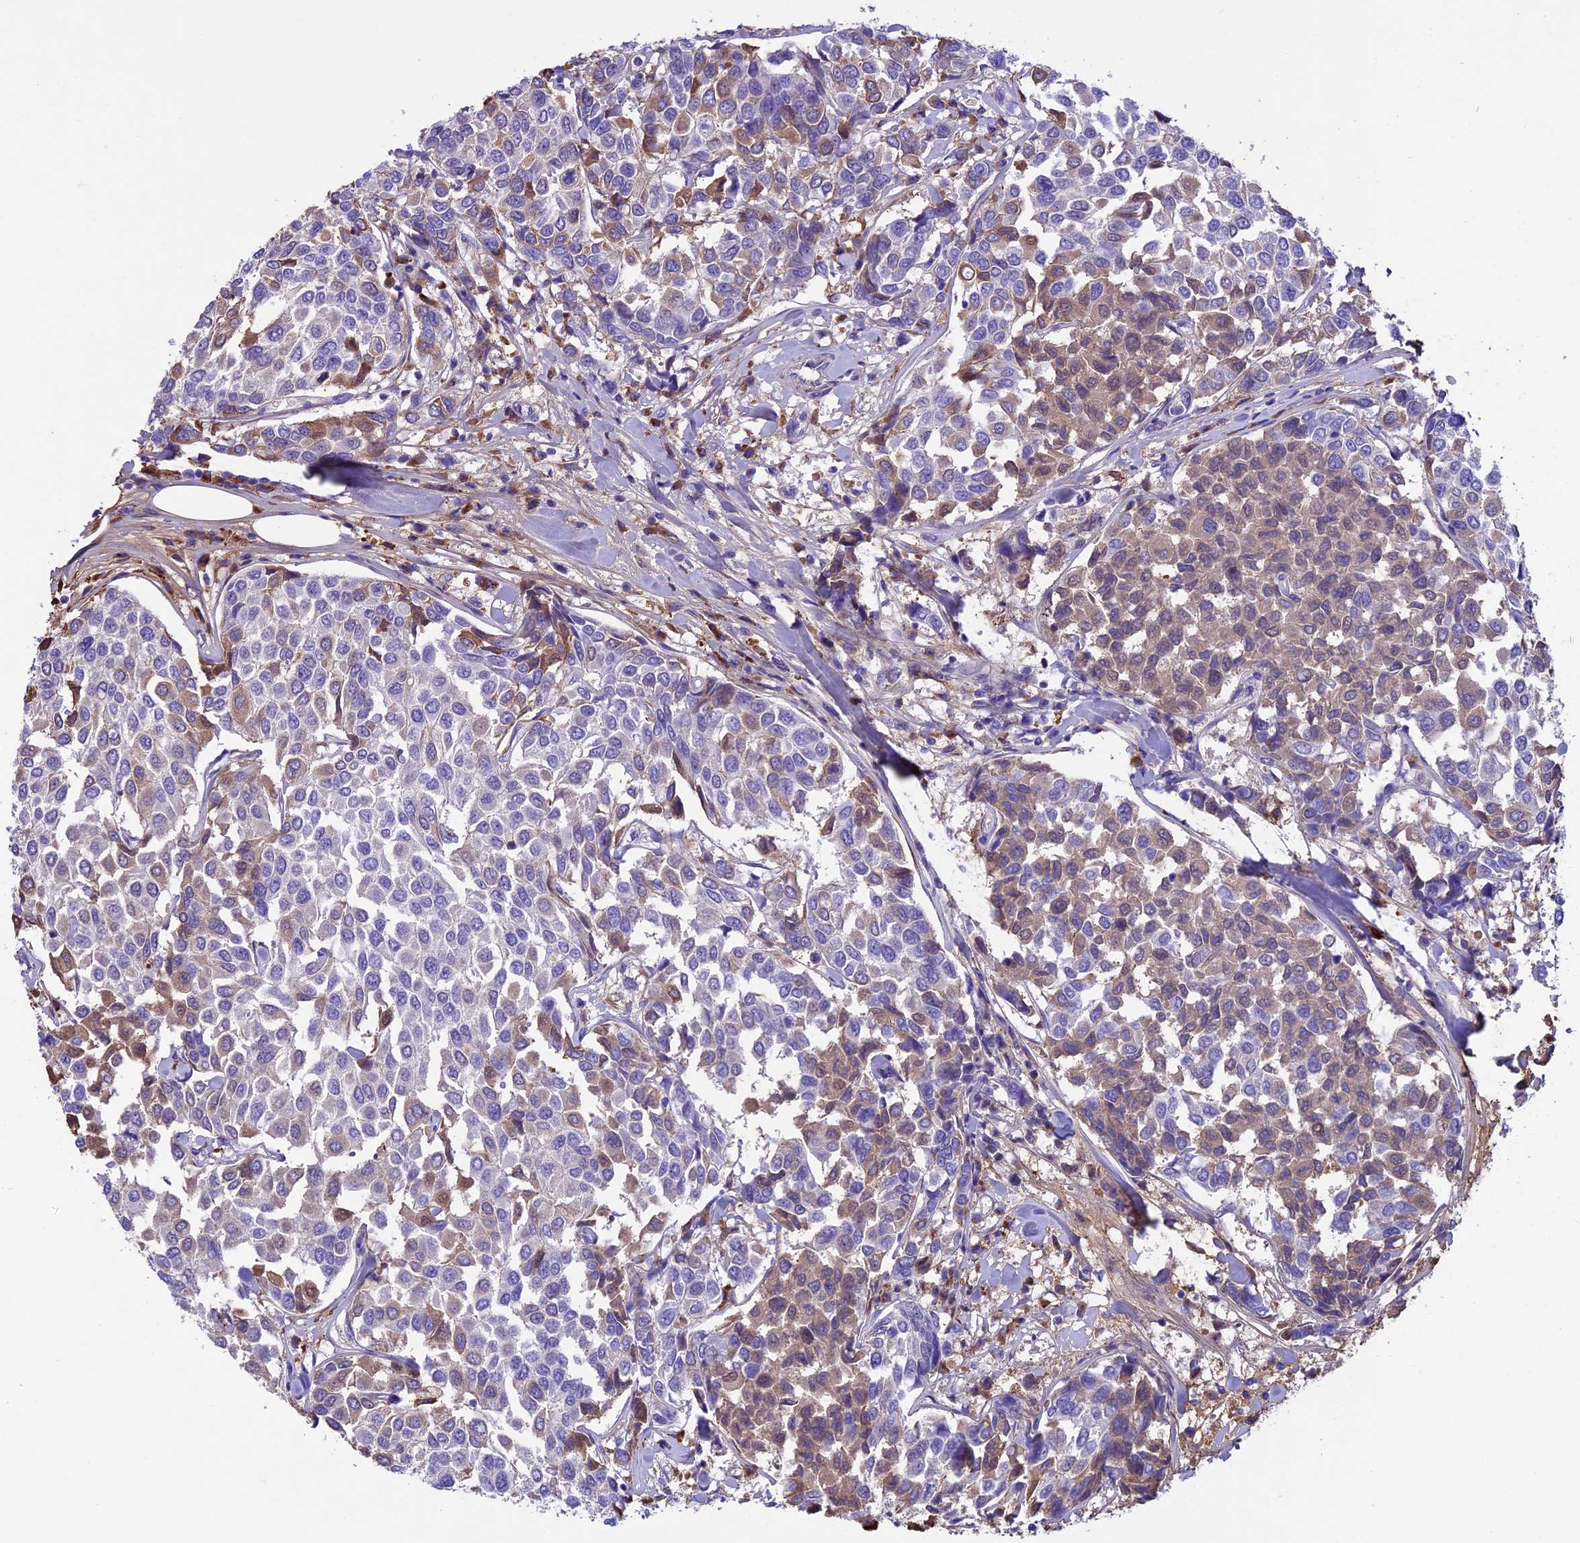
{"staining": {"intensity": "weak", "quantity": "25%-75%", "location": "cytoplasmic/membranous"}, "tissue": "breast cancer", "cell_type": "Tumor cells", "image_type": "cancer", "snomed": [{"axis": "morphology", "description": "Duct carcinoma"}, {"axis": "topography", "description": "Breast"}], "caption": "Breast cancer tissue demonstrates weak cytoplasmic/membranous expression in approximately 25%-75% of tumor cells, visualized by immunohistochemistry.", "gene": "IGSF6", "patient": {"sex": "female", "age": 55}}